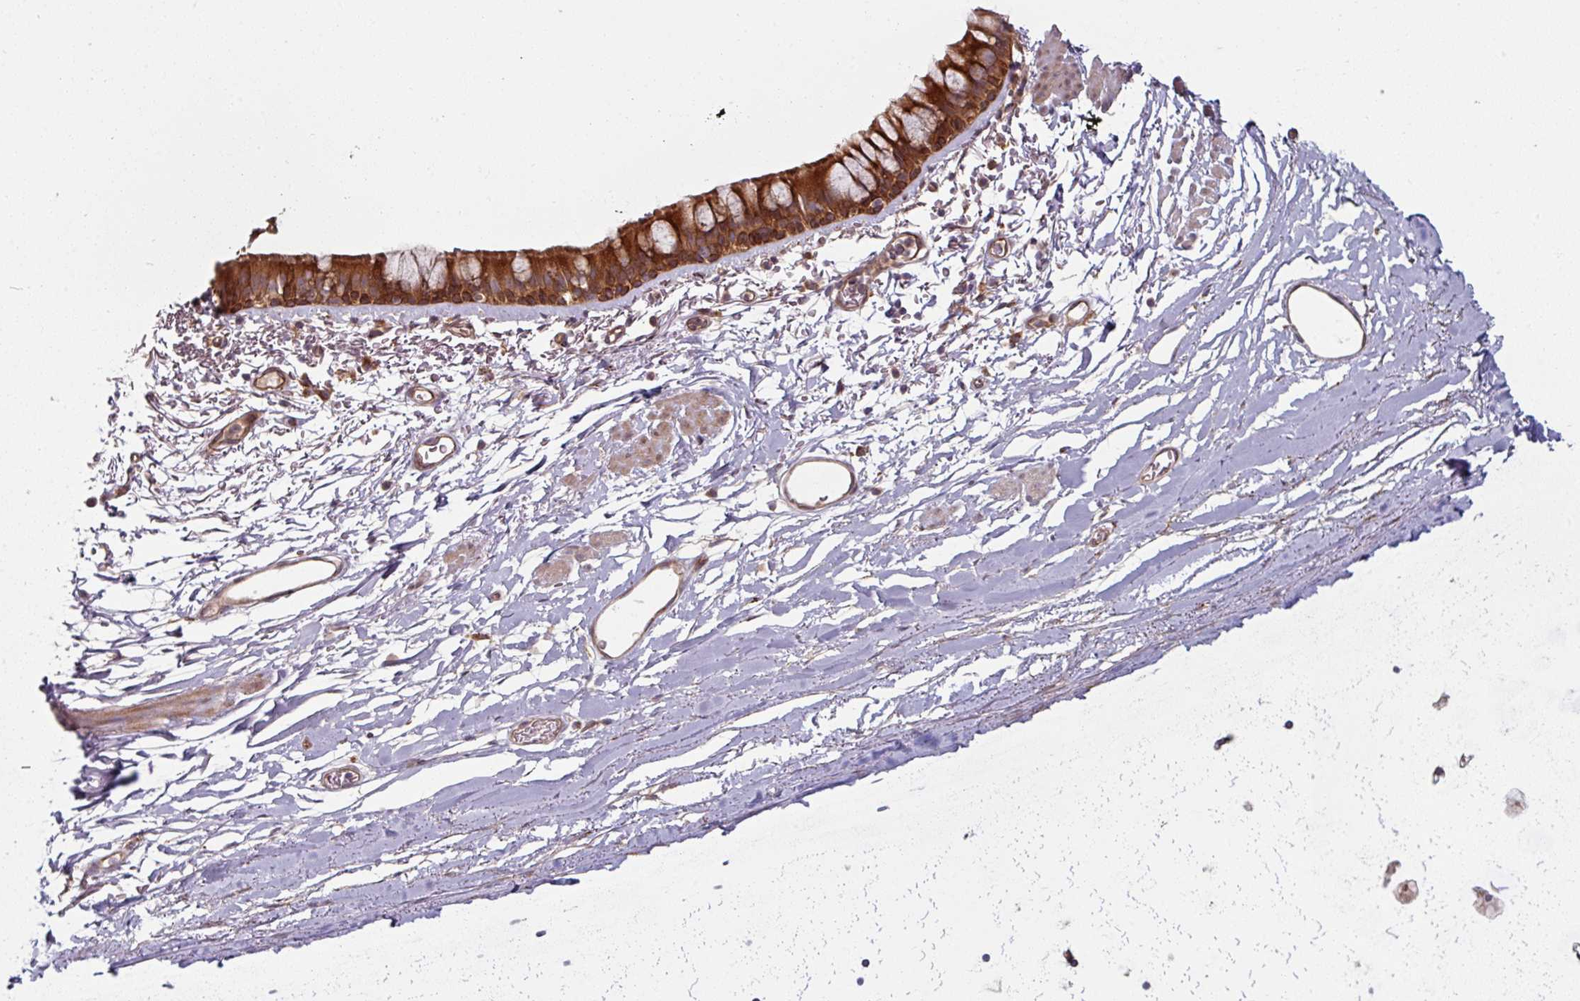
{"staining": {"intensity": "strong", "quantity": ">75%", "location": "cytoplasmic/membranous"}, "tissue": "bronchus", "cell_type": "Respiratory epithelial cells", "image_type": "normal", "snomed": [{"axis": "morphology", "description": "Normal tissue, NOS"}, {"axis": "topography", "description": "Bronchus"}], "caption": "This photomicrograph exhibits IHC staining of normal human bronchus, with high strong cytoplasmic/membranous positivity in approximately >75% of respiratory epithelial cells.", "gene": "RAB5A", "patient": {"sex": "male", "age": 67}}